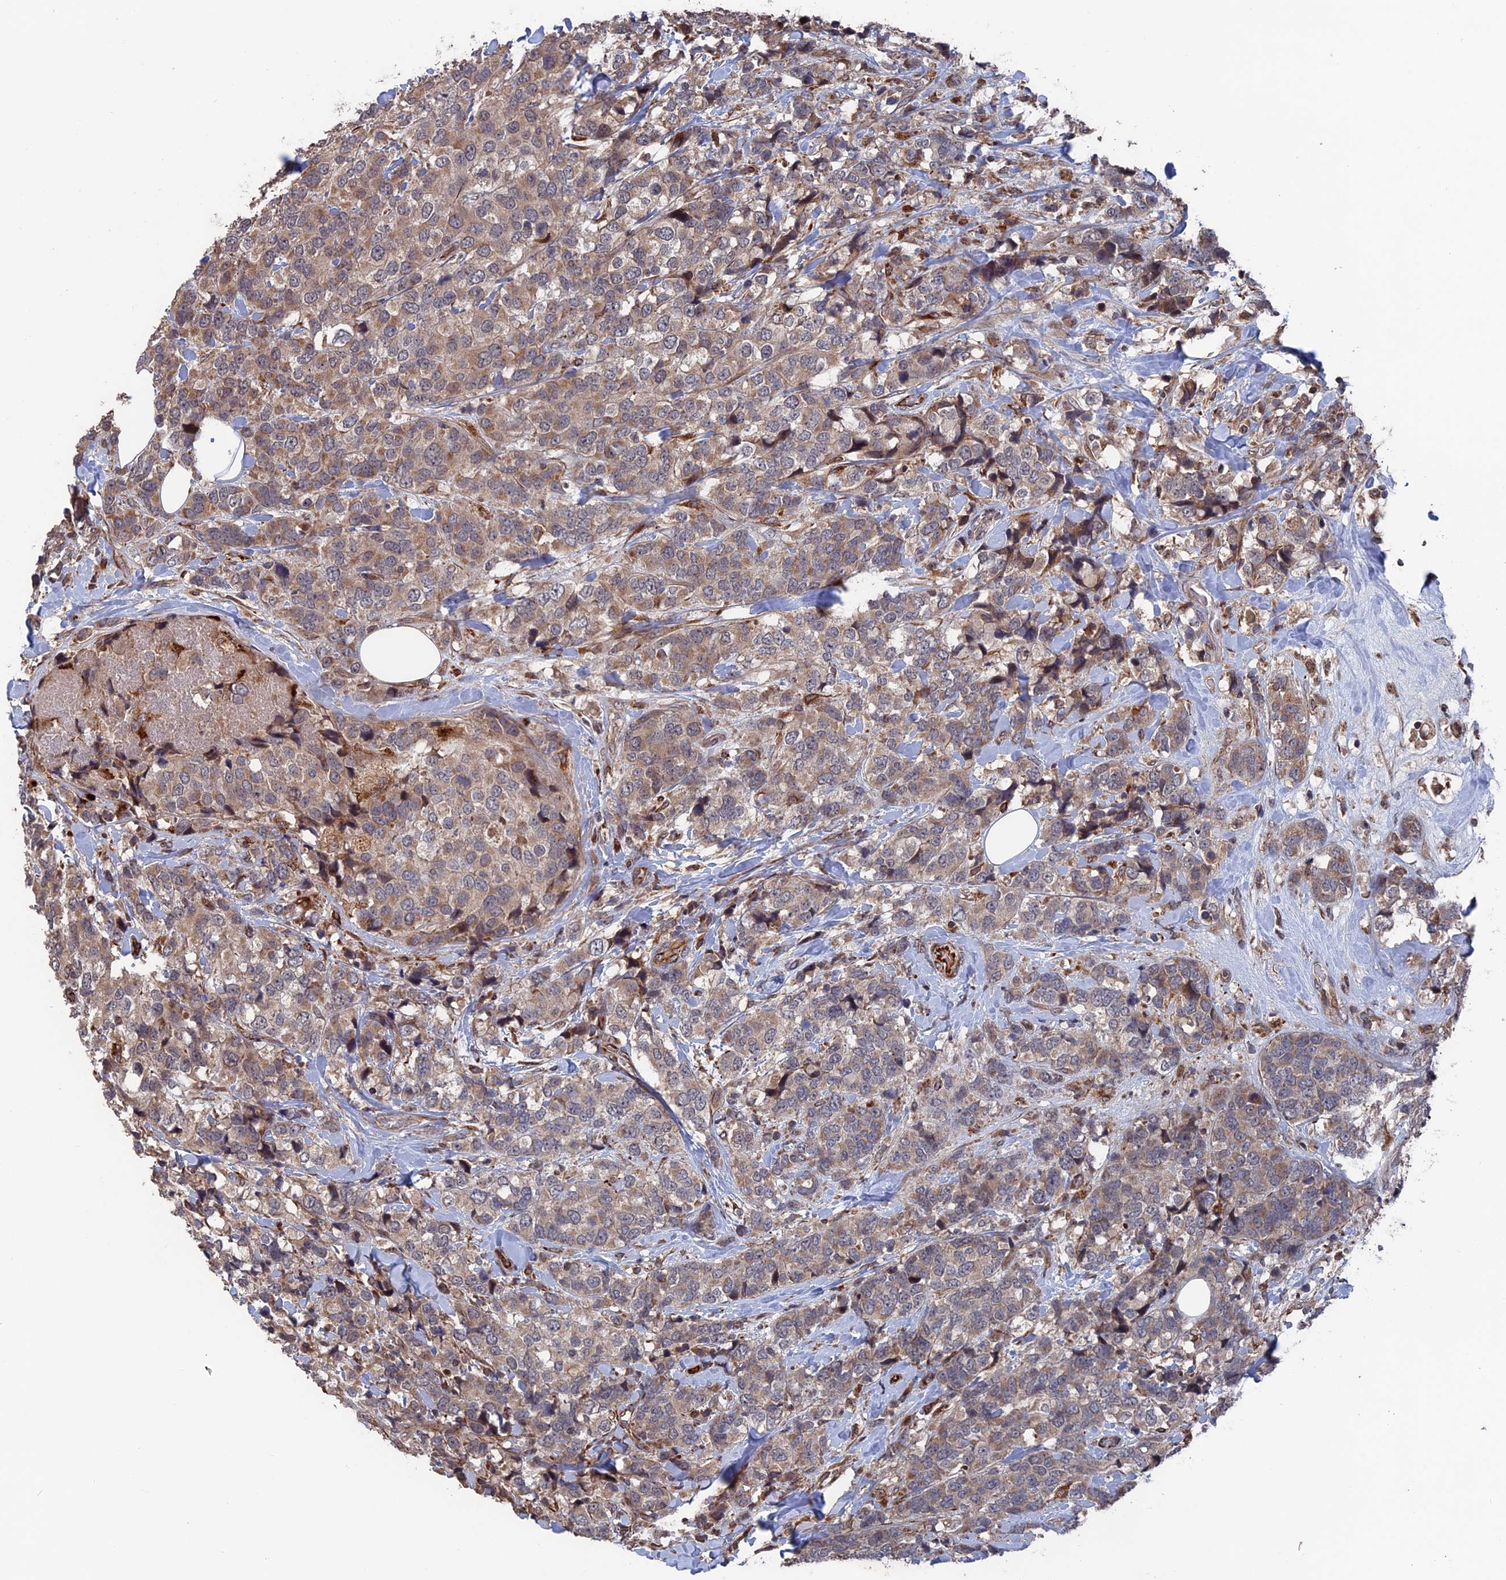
{"staining": {"intensity": "weak", "quantity": ">75%", "location": "cytoplasmic/membranous"}, "tissue": "breast cancer", "cell_type": "Tumor cells", "image_type": "cancer", "snomed": [{"axis": "morphology", "description": "Lobular carcinoma"}, {"axis": "topography", "description": "Breast"}], "caption": "DAB immunohistochemical staining of breast cancer (lobular carcinoma) displays weak cytoplasmic/membranous protein expression in approximately >75% of tumor cells.", "gene": "PLA2G15", "patient": {"sex": "female", "age": 59}}